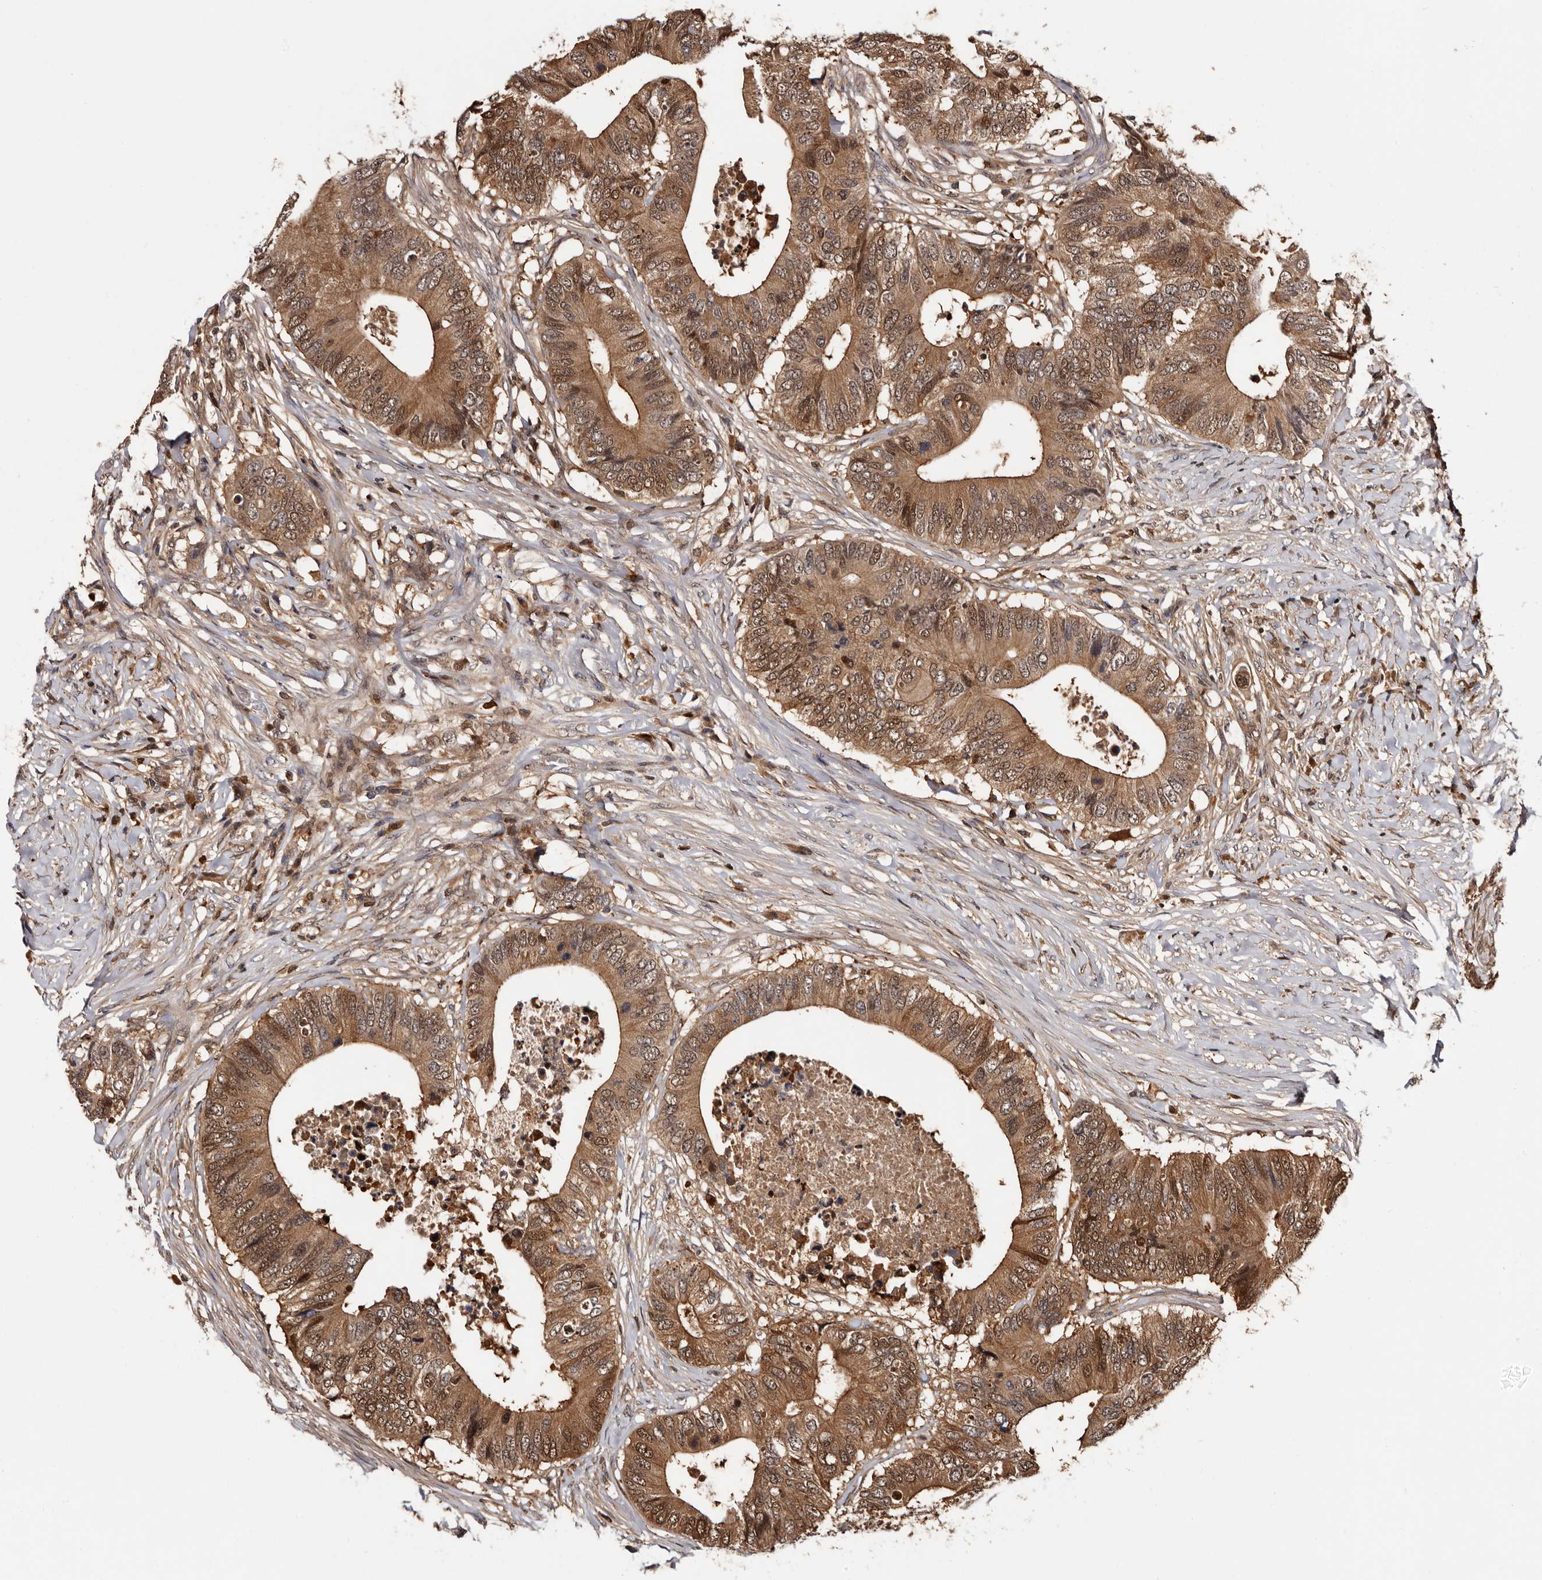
{"staining": {"intensity": "moderate", "quantity": ">75%", "location": "cytoplasmic/membranous,nuclear"}, "tissue": "colorectal cancer", "cell_type": "Tumor cells", "image_type": "cancer", "snomed": [{"axis": "morphology", "description": "Adenocarcinoma, NOS"}, {"axis": "topography", "description": "Colon"}], "caption": "A medium amount of moderate cytoplasmic/membranous and nuclear staining is appreciated in approximately >75% of tumor cells in colorectal cancer (adenocarcinoma) tissue.", "gene": "DNPH1", "patient": {"sex": "male", "age": 71}}